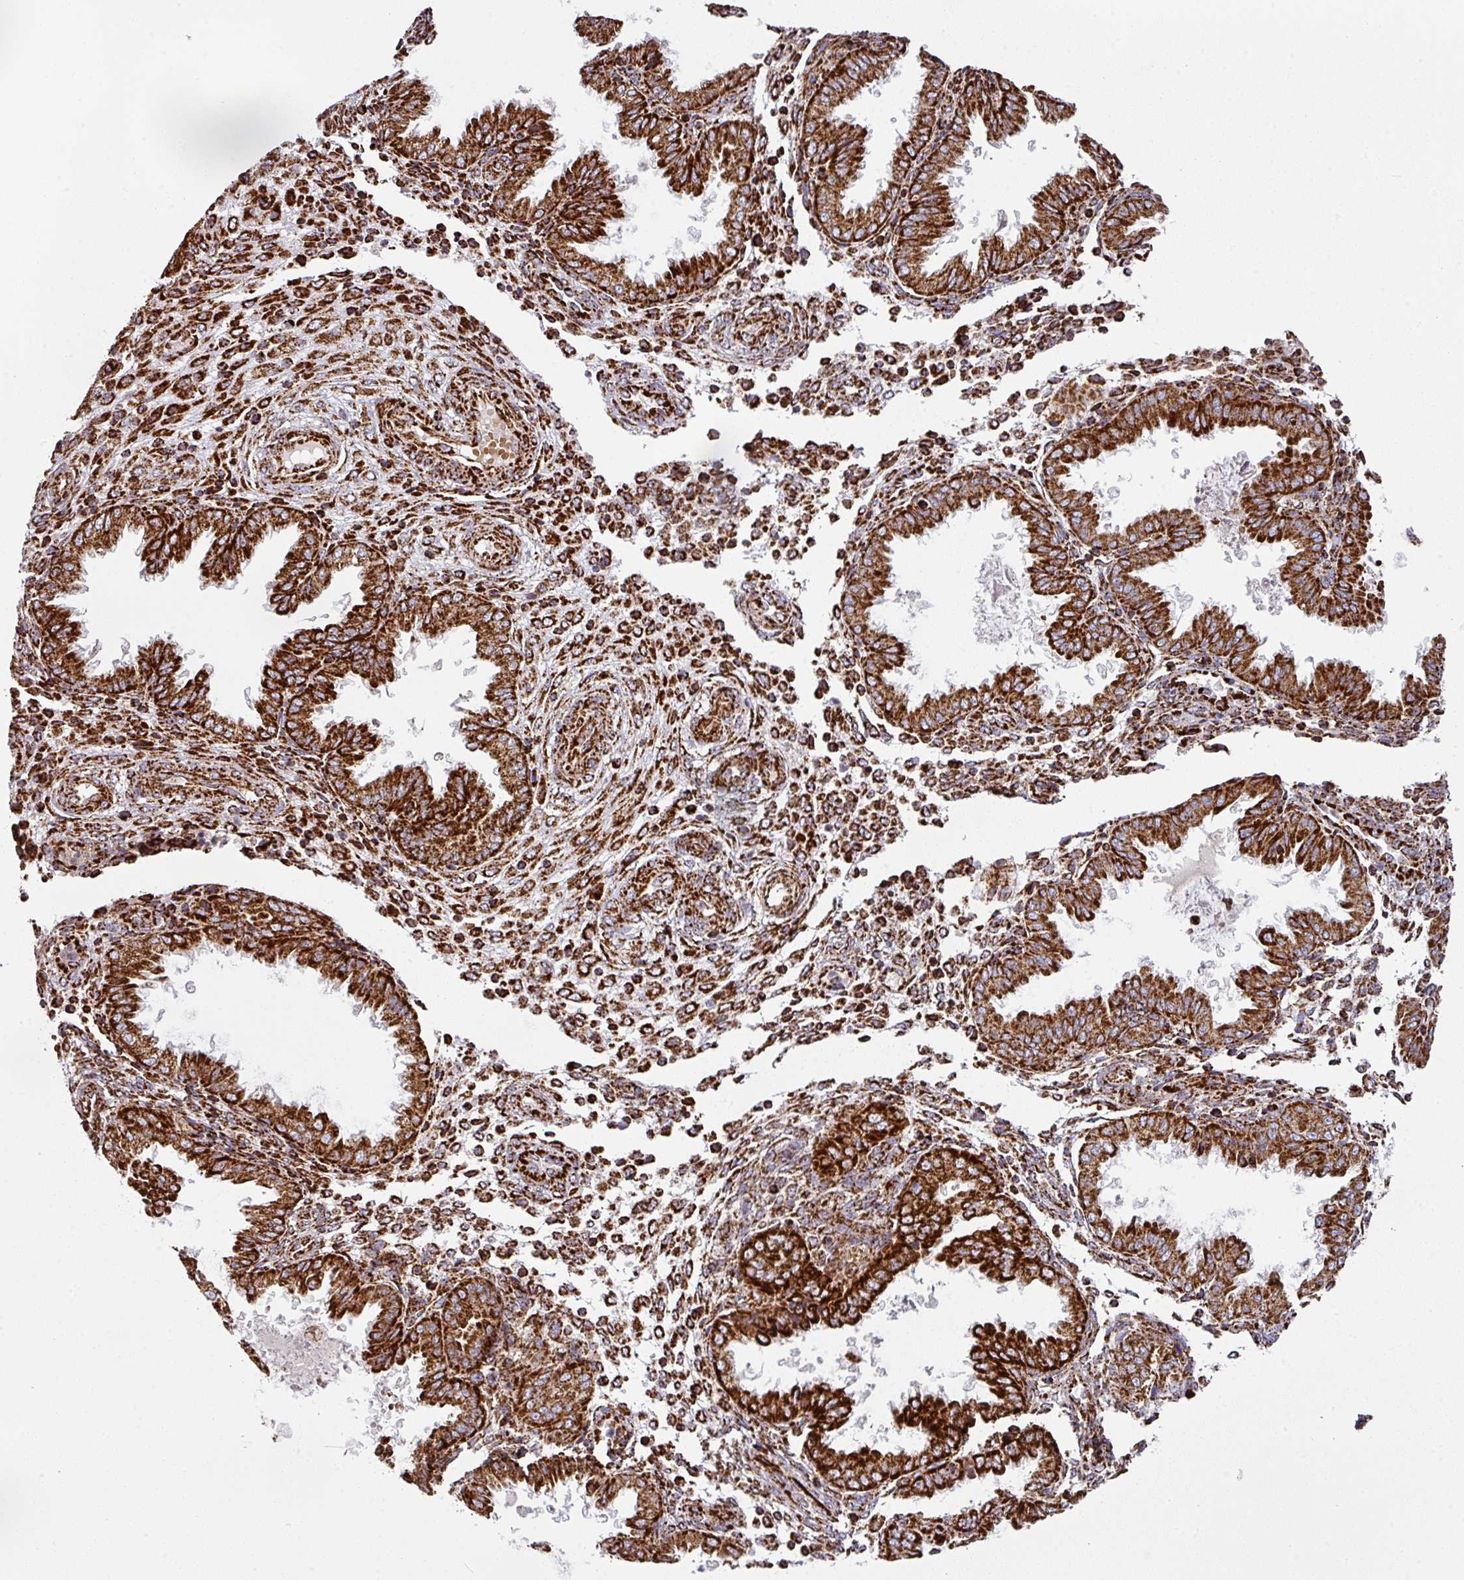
{"staining": {"intensity": "strong", "quantity": ">75%", "location": "cytoplasmic/membranous"}, "tissue": "endometrium", "cell_type": "Cells in endometrial stroma", "image_type": "normal", "snomed": [{"axis": "morphology", "description": "Normal tissue, NOS"}, {"axis": "topography", "description": "Endometrium"}], "caption": "Unremarkable endometrium reveals strong cytoplasmic/membranous positivity in approximately >75% of cells in endometrial stroma, visualized by immunohistochemistry.", "gene": "TRAP1", "patient": {"sex": "female", "age": 33}}